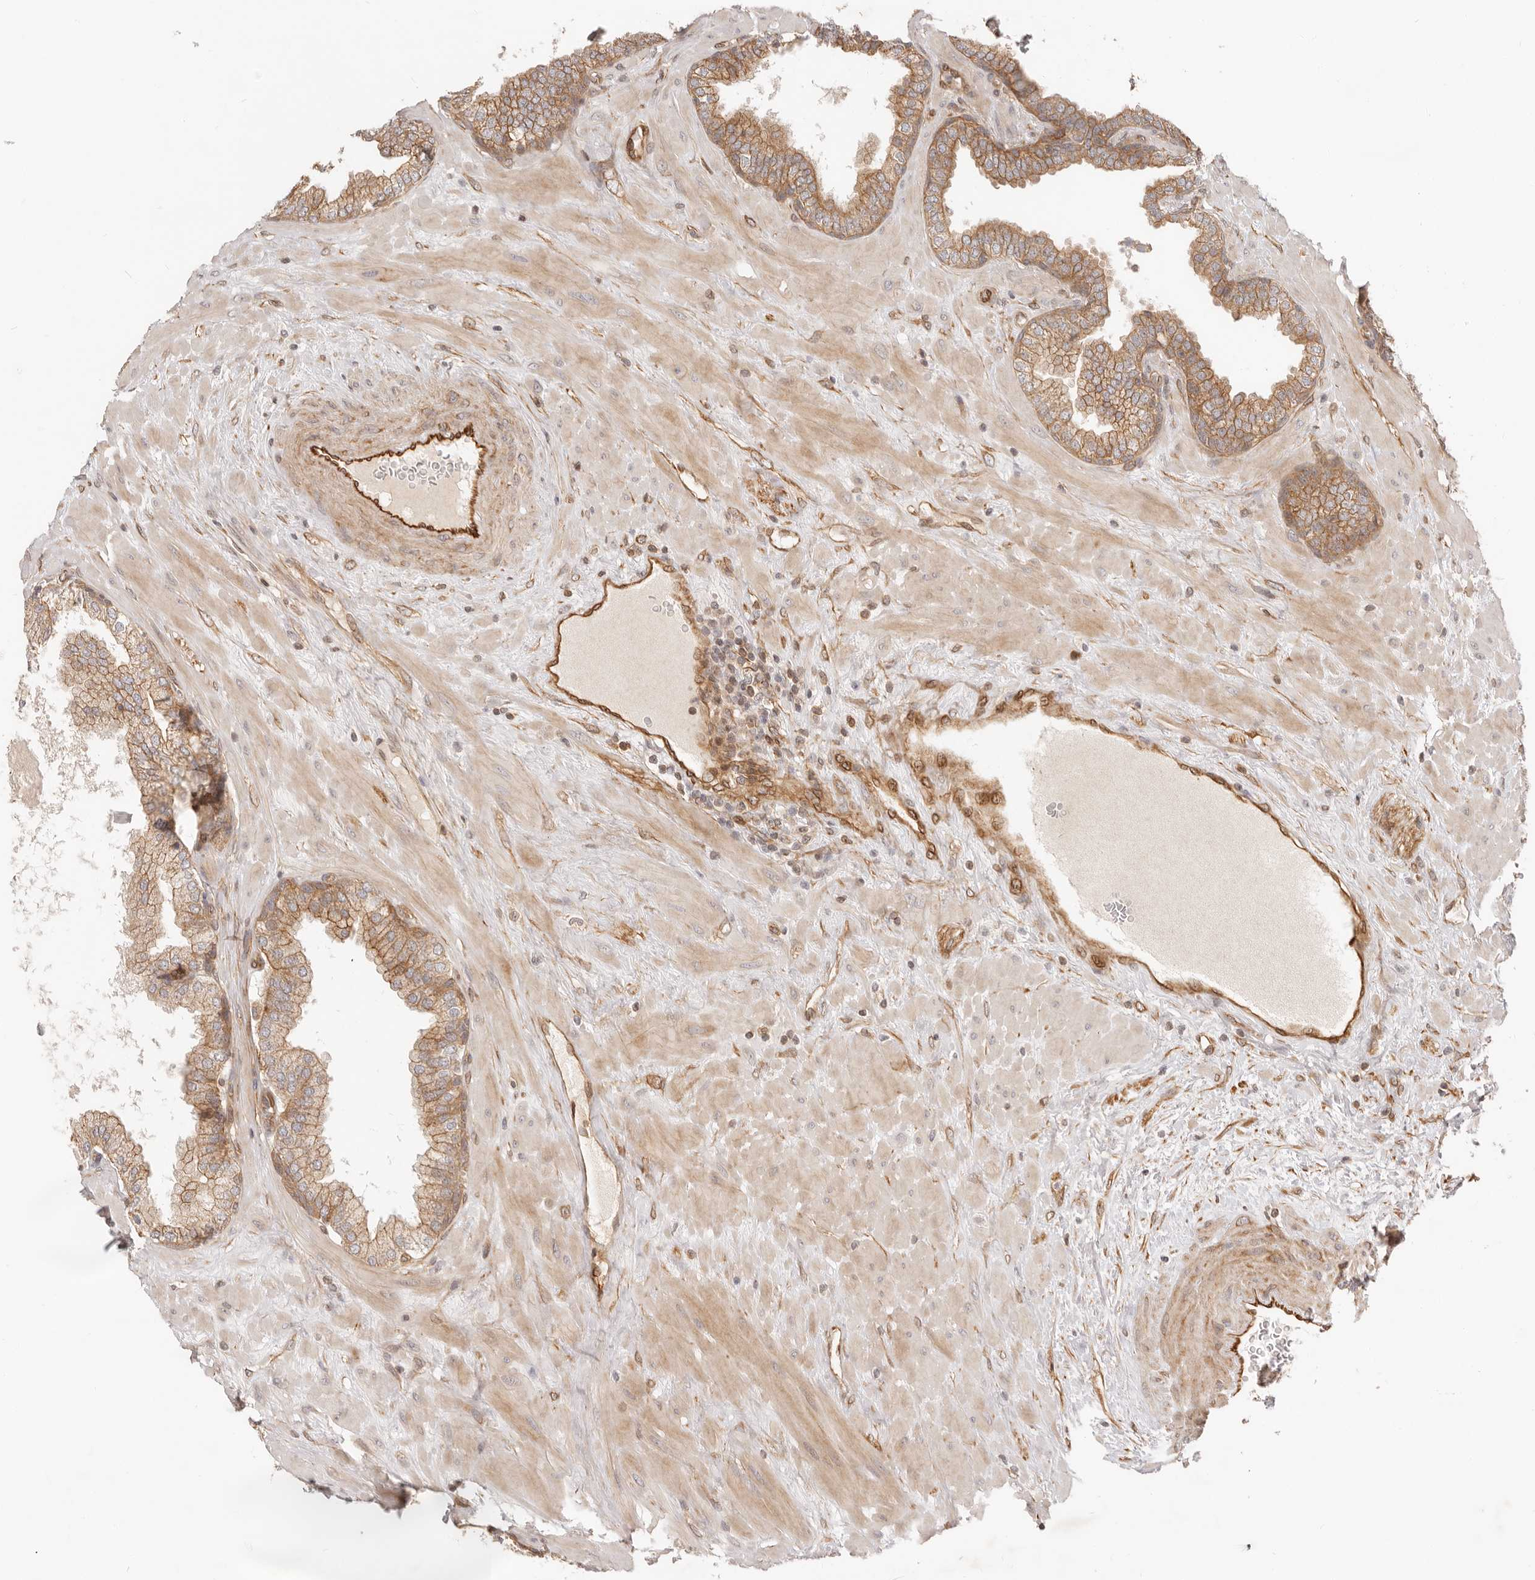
{"staining": {"intensity": "moderate", "quantity": ">75%", "location": "cytoplasmic/membranous"}, "tissue": "prostate", "cell_type": "Glandular cells", "image_type": "normal", "snomed": [{"axis": "morphology", "description": "Normal tissue, NOS"}, {"axis": "topography", "description": "Prostate"}], "caption": "Immunohistochemical staining of benign human prostate demonstrates medium levels of moderate cytoplasmic/membranous staining in approximately >75% of glandular cells.", "gene": "UFSP1", "patient": {"sex": "male", "age": 51}}